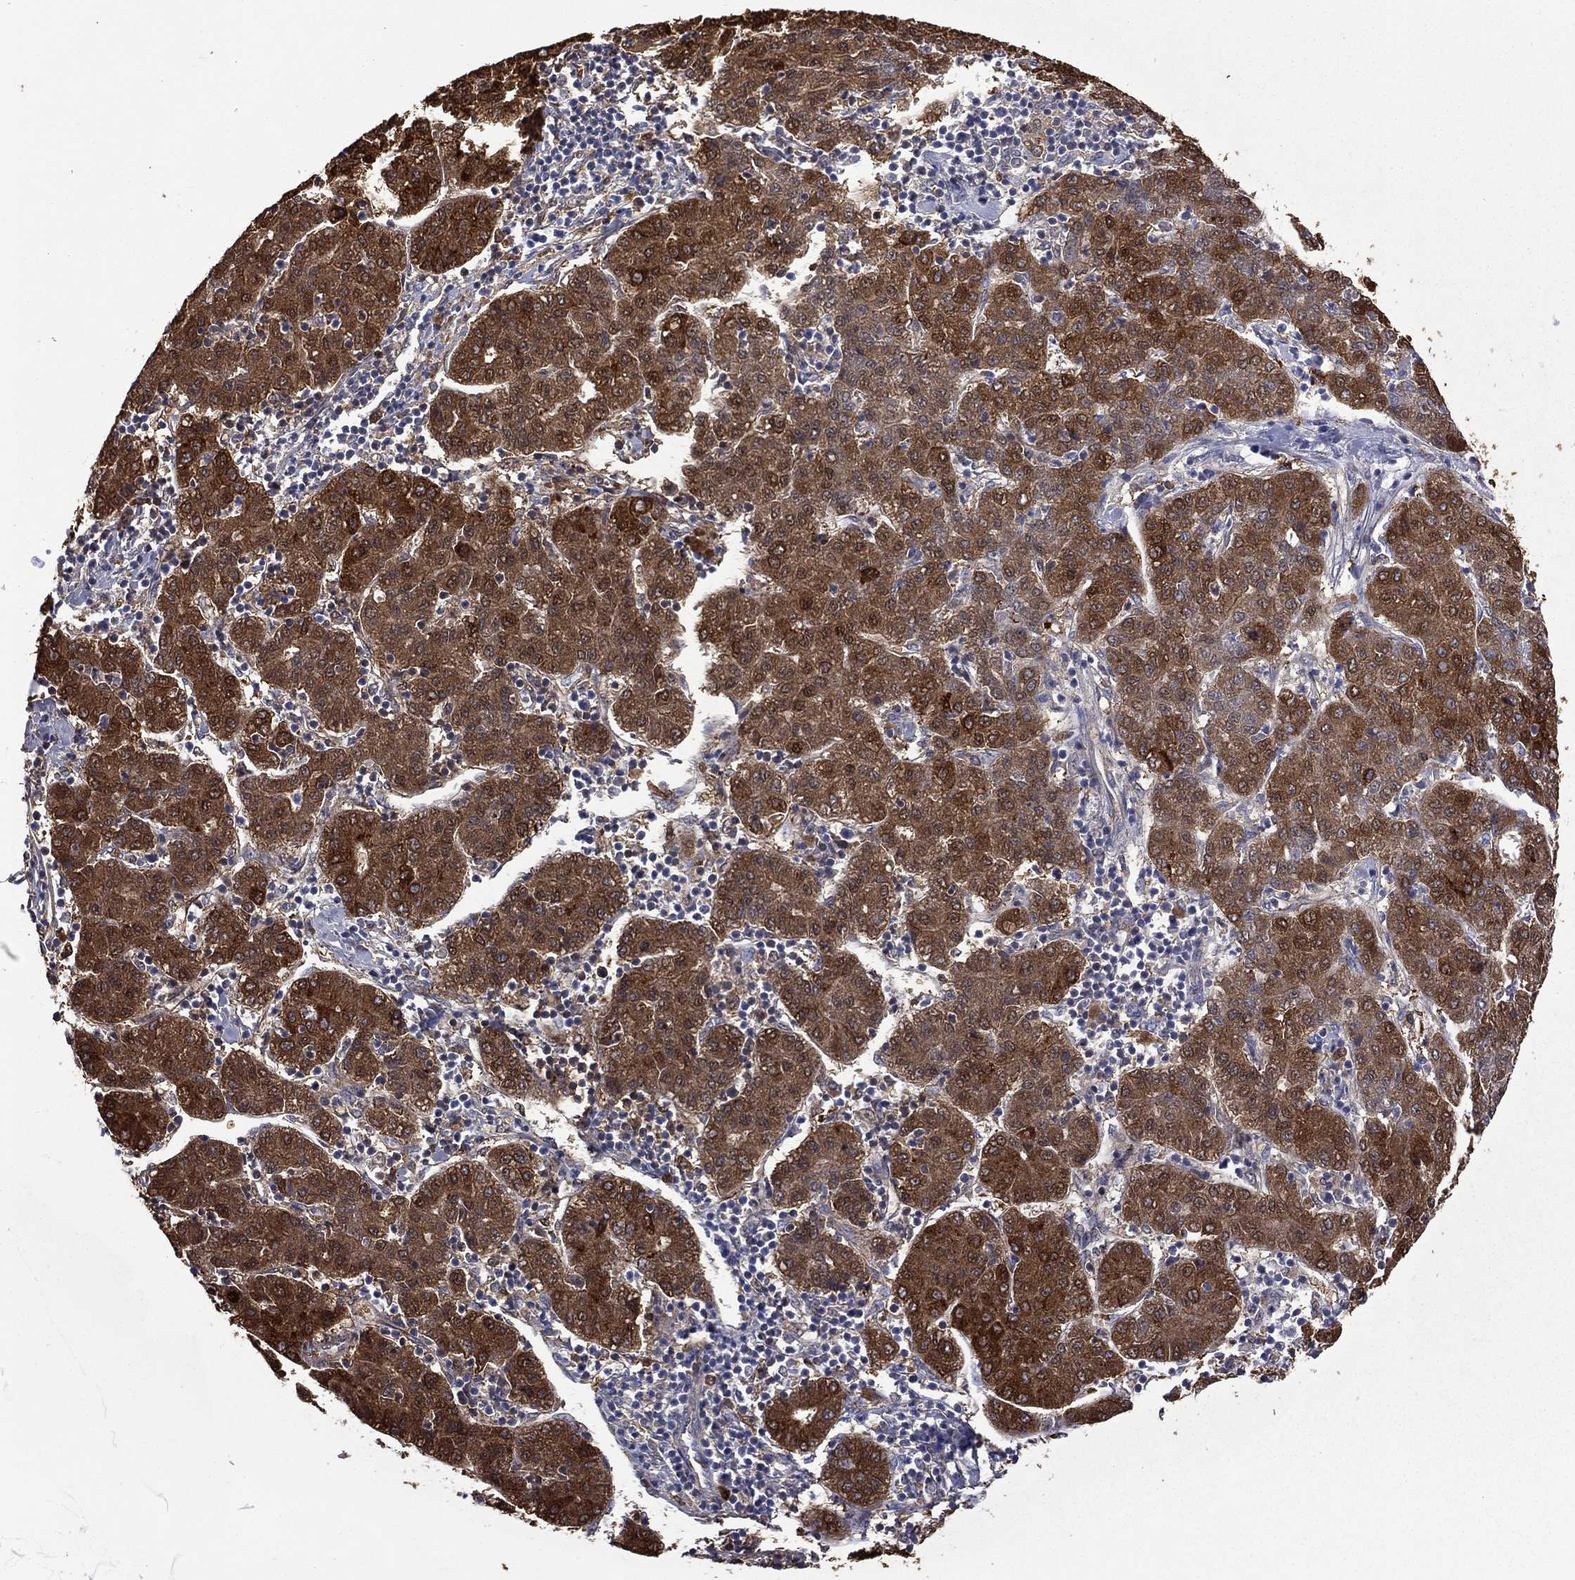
{"staining": {"intensity": "strong", "quantity": ">75%", "location": "cytoplasmic/membranous"}, "tissue": "liver cancer", "cell_type": "Tumor cells", "image_type": "cancer", "snomed": [{"axis": "morphology", "description": "Carcinoma, Hepatocellular, NOS"}, {"axis": "topography", "description": "Liver"}], "caption": "Liver cancer (hepatocellular carcinoma) stained with a protein marker reveals strong staining in tumor cells.", "gene": "CES2", "patient": {"sex": "male", "age": 65}}